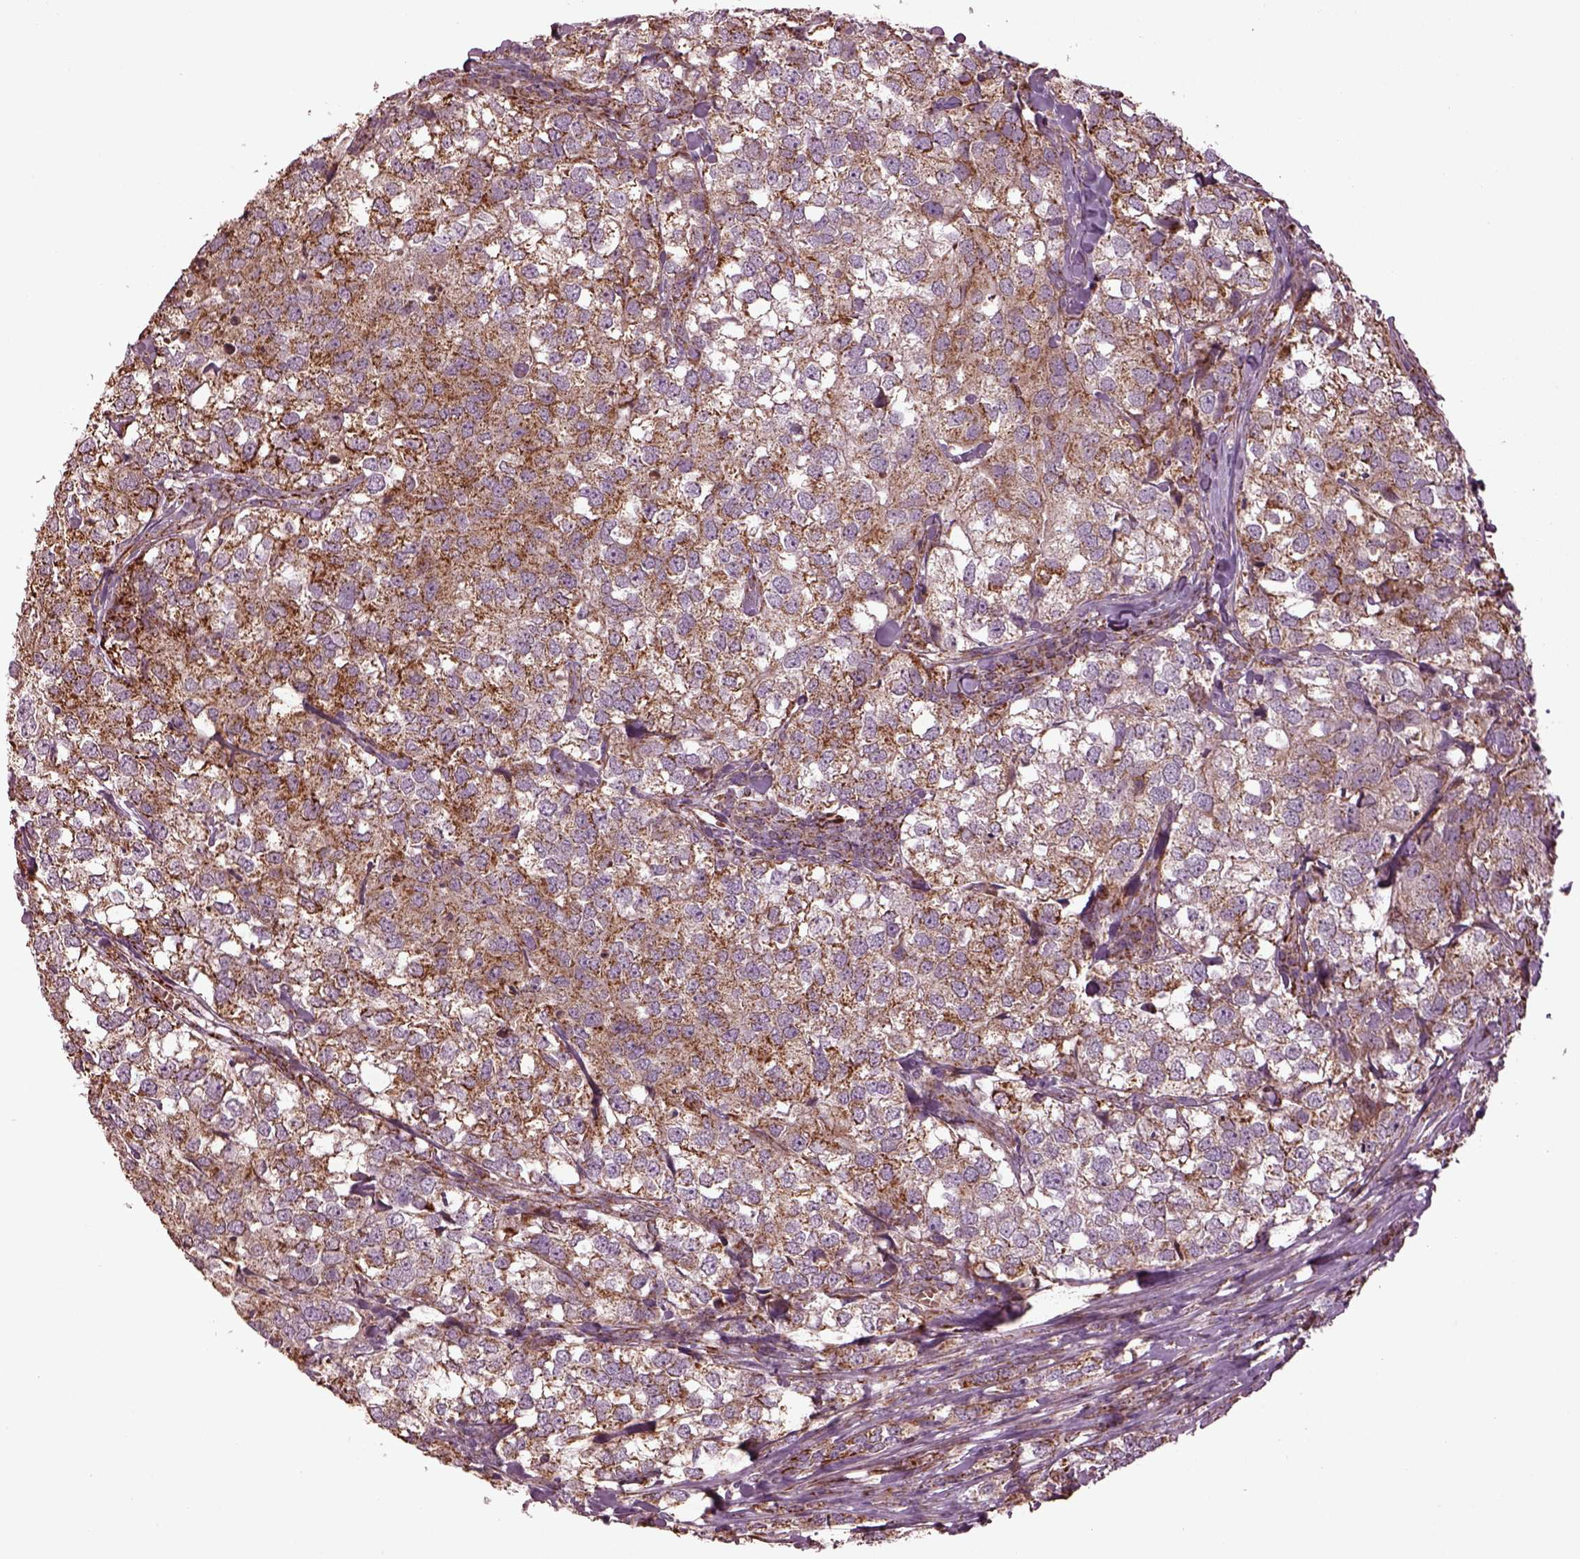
{"staining": {"intensity": "moderate", "quantity": "<25%", "location": "cytoplasmic/membranous"}, "tissue": "breast cancer", "cell_type": "Tumor cells", "image_type": "cancer", "snomed": [{"axis": "morphology", "description": "Duct carcinoma"}, {"axis": "topography", "description": "Breast"}], "caption": "The immunohistochemical stain labels moderate cytoplasmic/membranous expression in tumor cells of intraductal carcinoma (breast) tissue.", "gene": "TMEM254", "patient": {"sex": "female", "age": 30}}